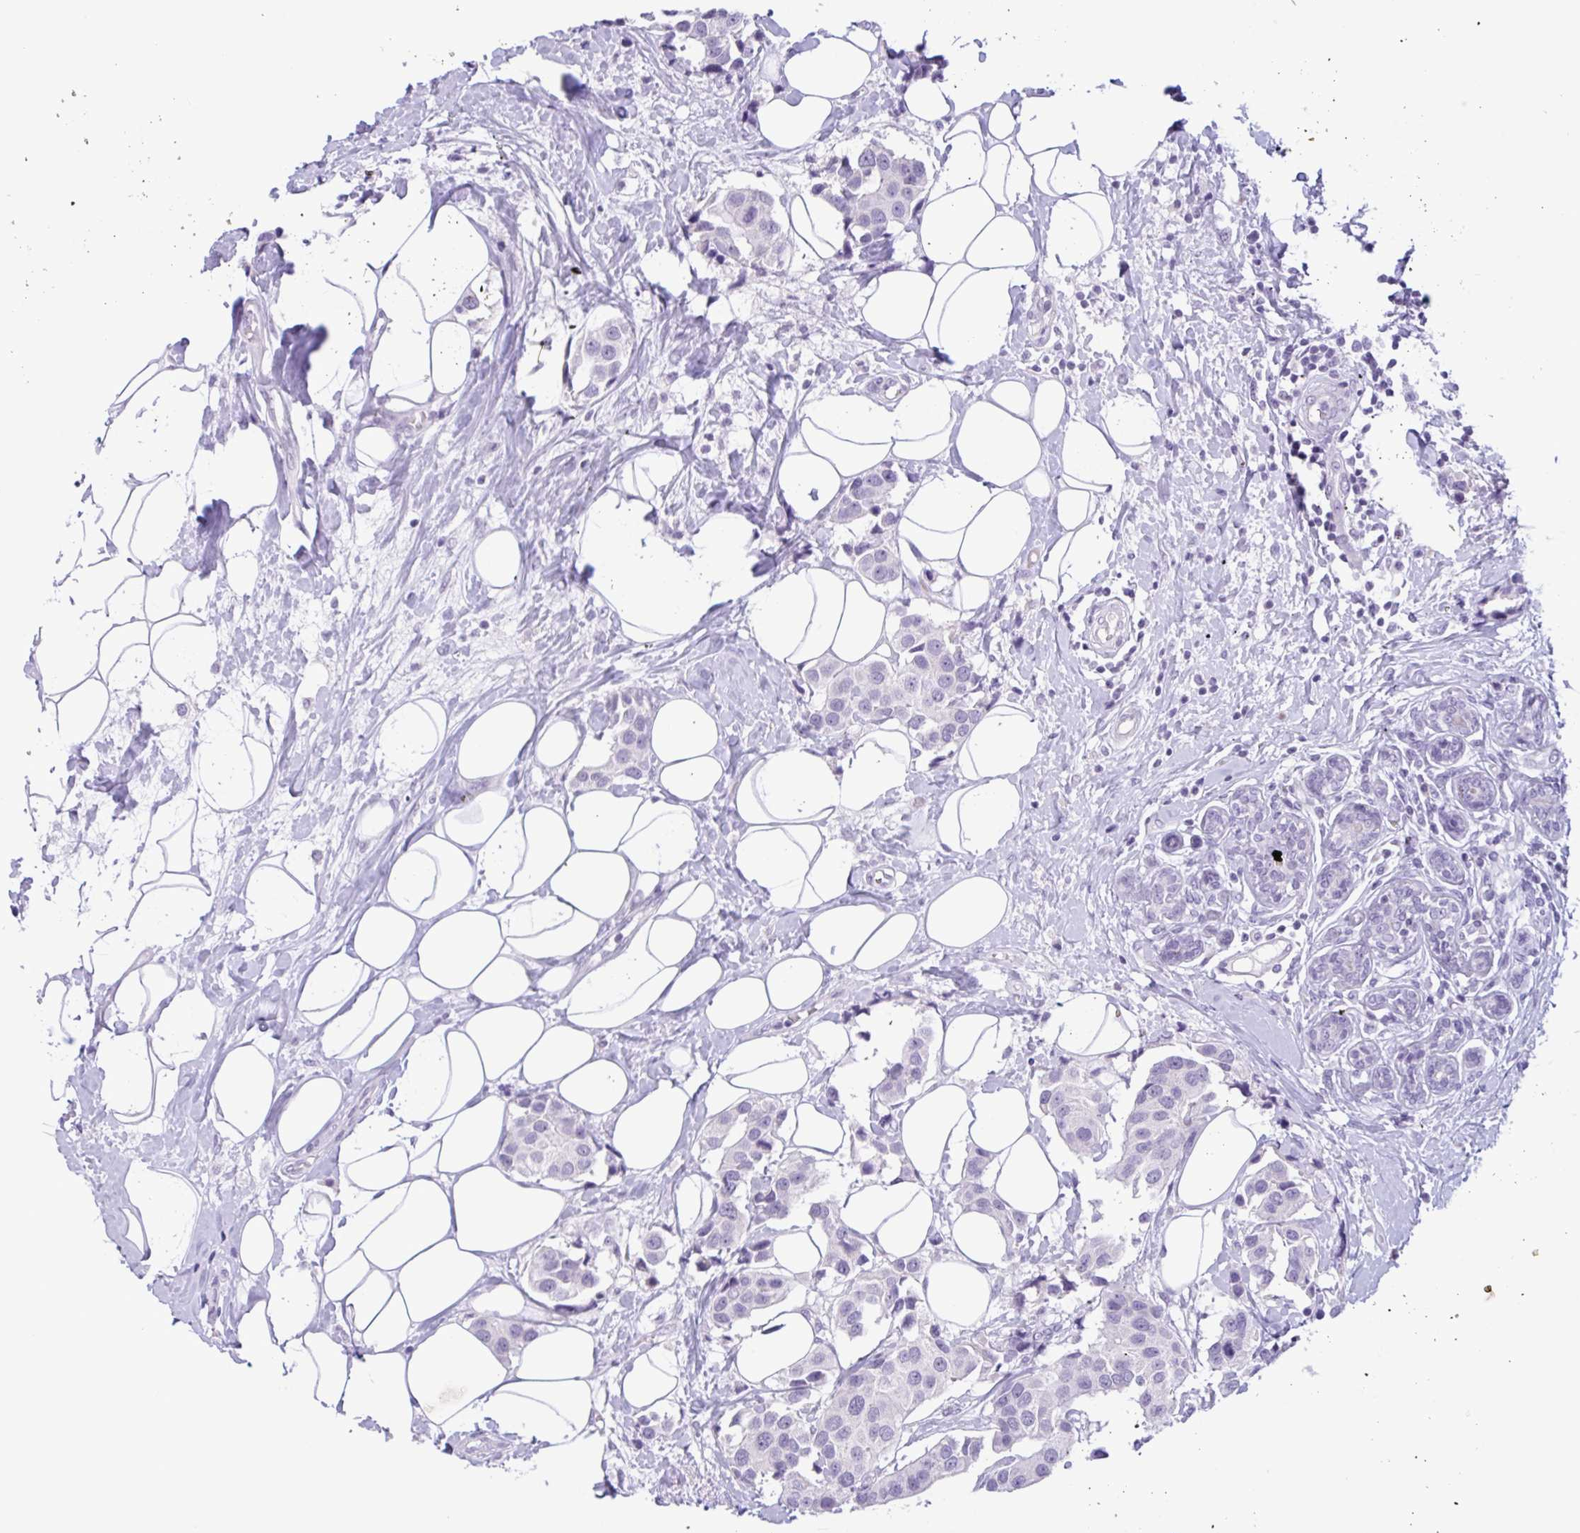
{"staining": {"intensity": "negative", "quantity": "none", "location": "none"}, "tissue": "breast cancer", "cell_type": "Tumor cells", "image_type": "cancer", "snomed": [{"axis": "morphology", "description": "Normal tissue, NOS"}, {"axis": "morphology", "description": "Duct carcinoma"}, {"axis": "topography", "description": "Breast"}], "caption": "Tumor cells are negative for brown protein staining in breast cancer (intraductal carcinoma).", "gene": "CTSE", "patient": {"sex": "female", "age": 39}}